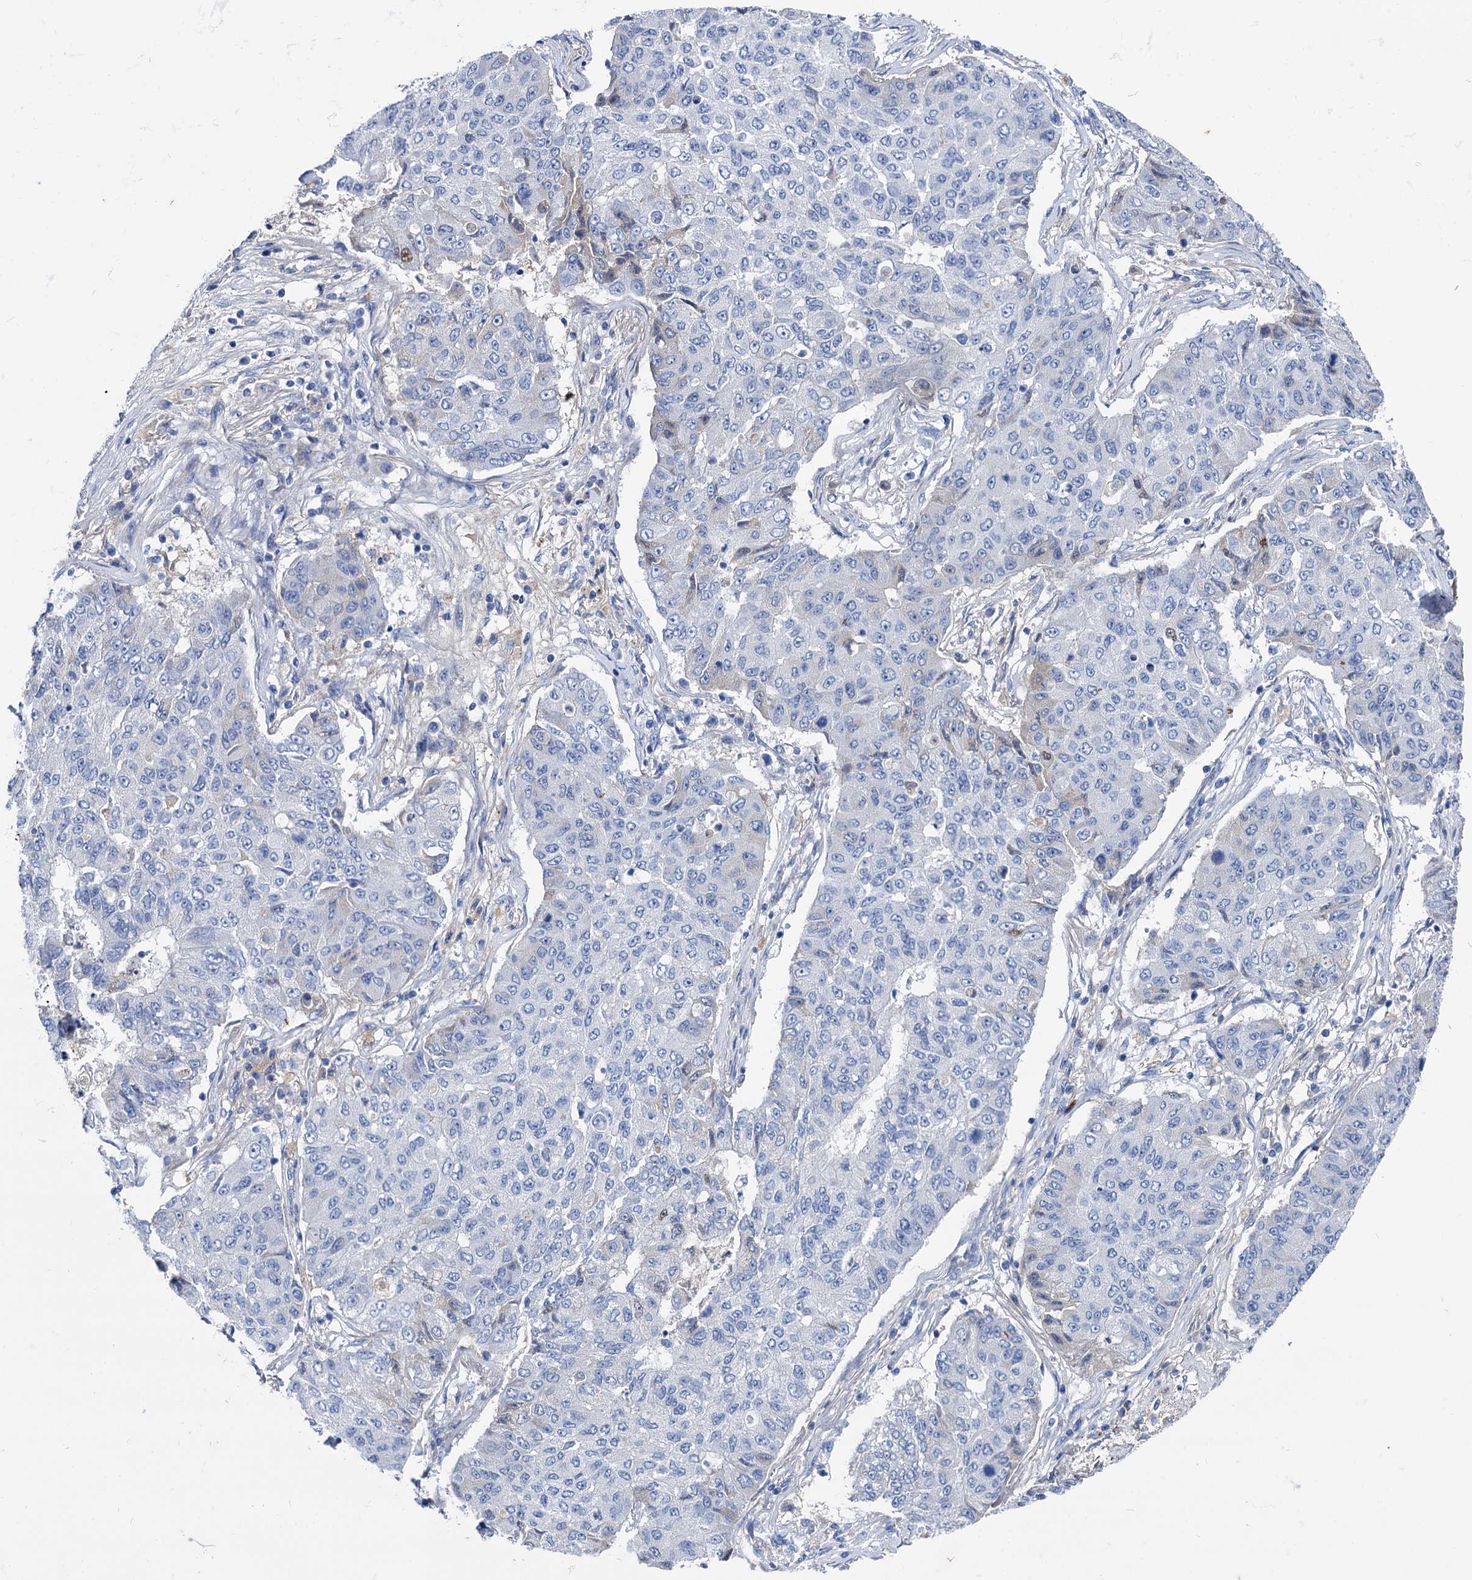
{"staining": {"intensity": "negative", "quantity": "none", "location": "none"}, "tissue": "lung cancer", "cell_type": "Tumor cells", "image_type": "cancer", "snomed": [{"axis": "morphology", "description": "Squamous cell carcinoma, NOS"}, {"axis": "topography", "description": "Lung"}], "caption": "This is an immunohistochemistry photomicrograph of human lung squamous cell carcinoma. There is no positivity in tumor cells.", "gene": "TMEM72", "patient": {"sex": "male", "age": 74}}